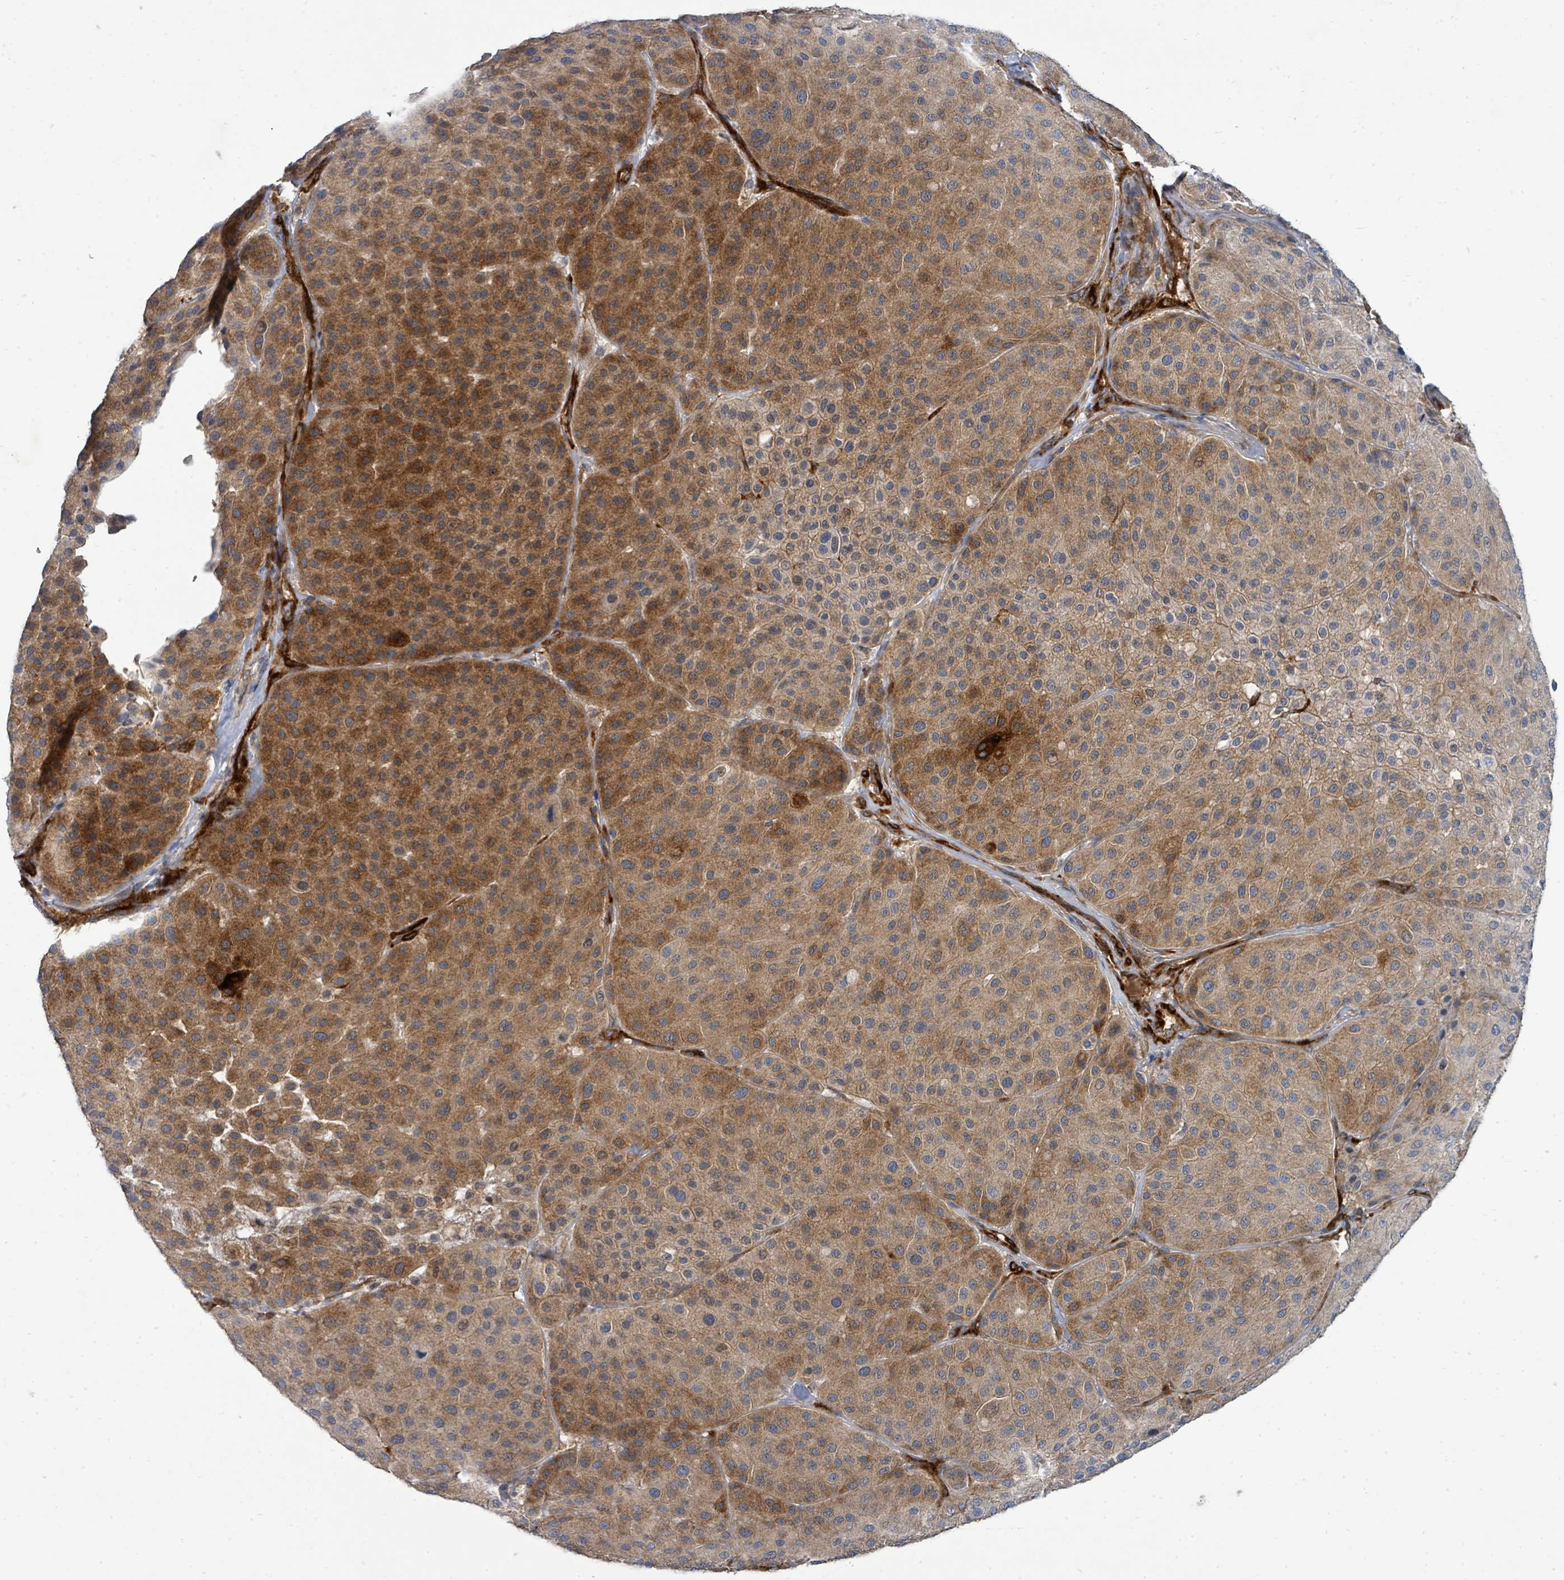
{"staining": {"intensity": "moderate", "quantity": ">75%", "location": "cytoplasmic/membranous"}, "tissue": "melanoma", "cell_type": "Tumor cells", "image_type": "cancer", "snomed": [{"axis": "morphology", "description": "Malignant melanoma, Metastatic site"}, {"axis": "topography", "description": "Smooth muscle"}], "caption": "Protein expression analysis of human malignant melanoma (metastatic site) reveals moderate cytoplasmic/membranous staining in about >75% of tumor cells.", "gene": "IFIT1", "patient": {"sex": "male", "age": 41}}